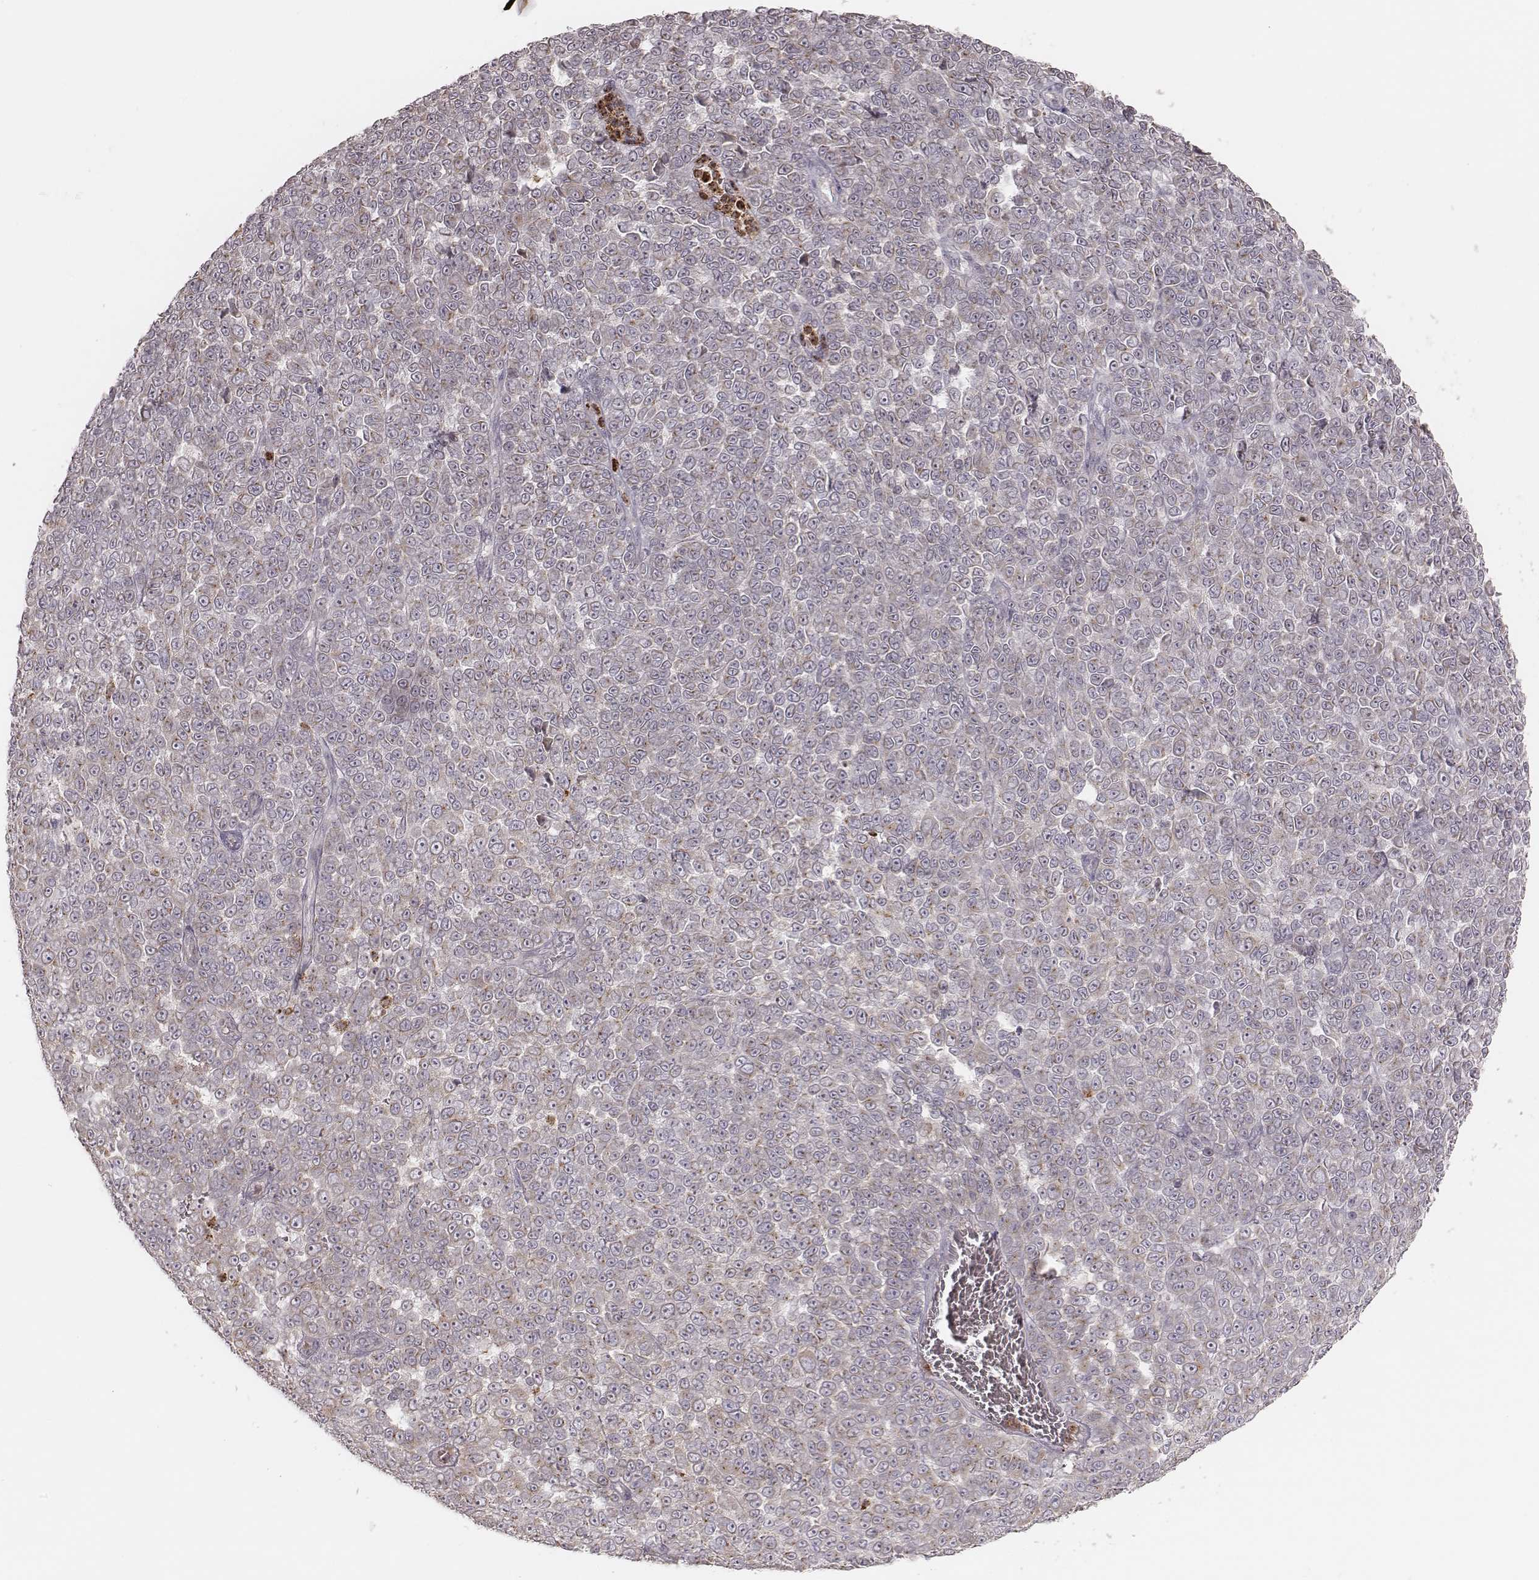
{"staining": {"intensity": "moderate", "quantity": "<25%", "location": "cytoplasmic/membranous"}, "tissue": "melanoma", "cell_type": "Tumor cells", "image_type": "cancer", "snomed": [{"axis": "morphology", "description": "Malignant melanoma, NOS"}, {"axis": "topography", "description": "Skin"}], "caption": "IHC (DAB) staining of malignant melanoma displays moderate cytoplasmic/membranous protein positivity in about <25% of tumor cells.", "gene": "ABCA7", "patient": {"sex": "female", "age": 95}}